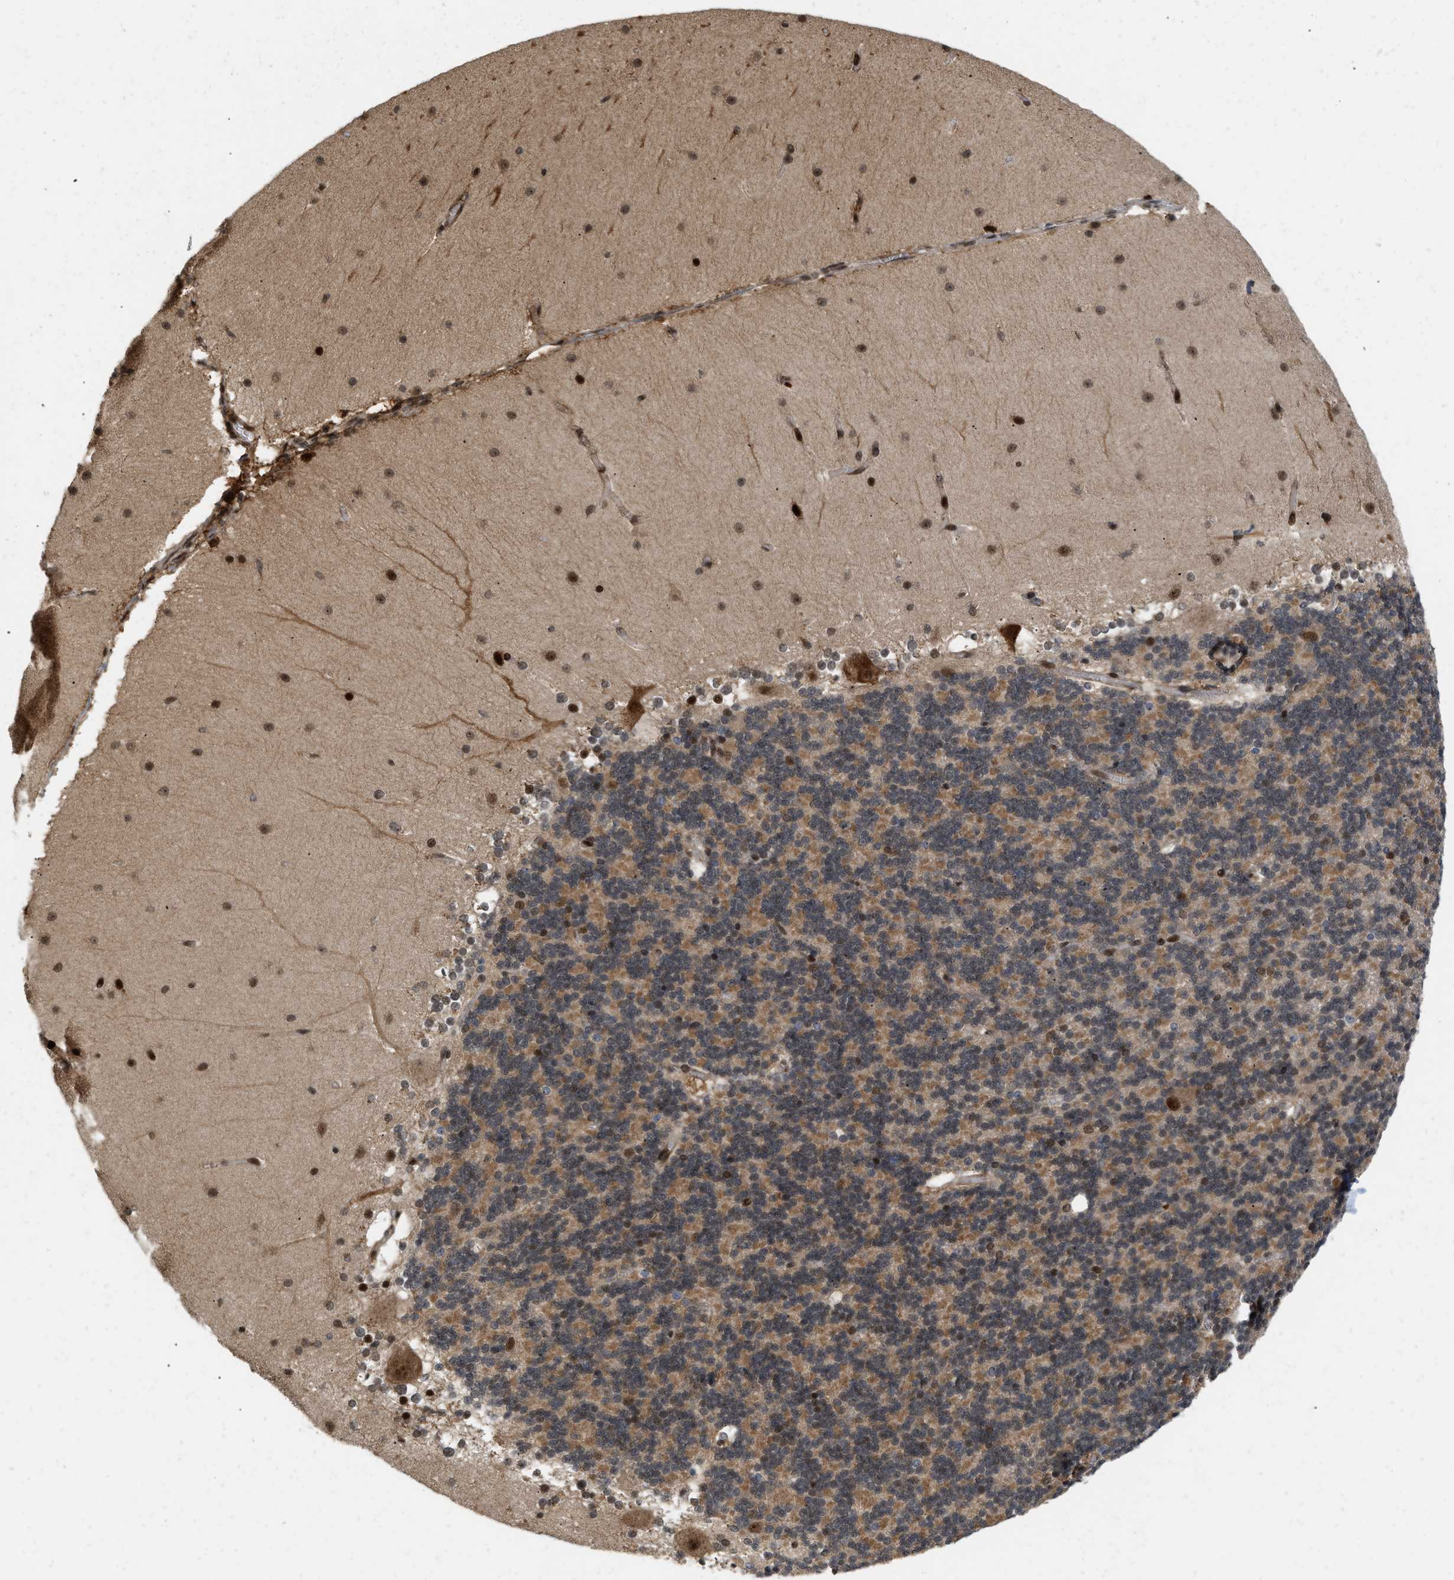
{"staining": {"intensity": "moderate", "quantity": ">75%", "location": "cytoplasmic/membranous,nuclear"}, "tissue": "cerebellum", "cell_type": "Cells in granular layer", "image_type": "normal", "snomed": [{"axis": "morphology", "description": "Normal tissue, NOS"}, {"axis": "topography", "description": "Cerebellum"}], "caption": "This is a photomicrograph of immunohistochemistry (IHC) staining of unremarkable cerebellum, which shows moderate expression in the cytoplasmic/membranous,nuclear of cells in granular layer.", "gene": "ANKRD11", "patient": {"sex": "female", "age": 19}}